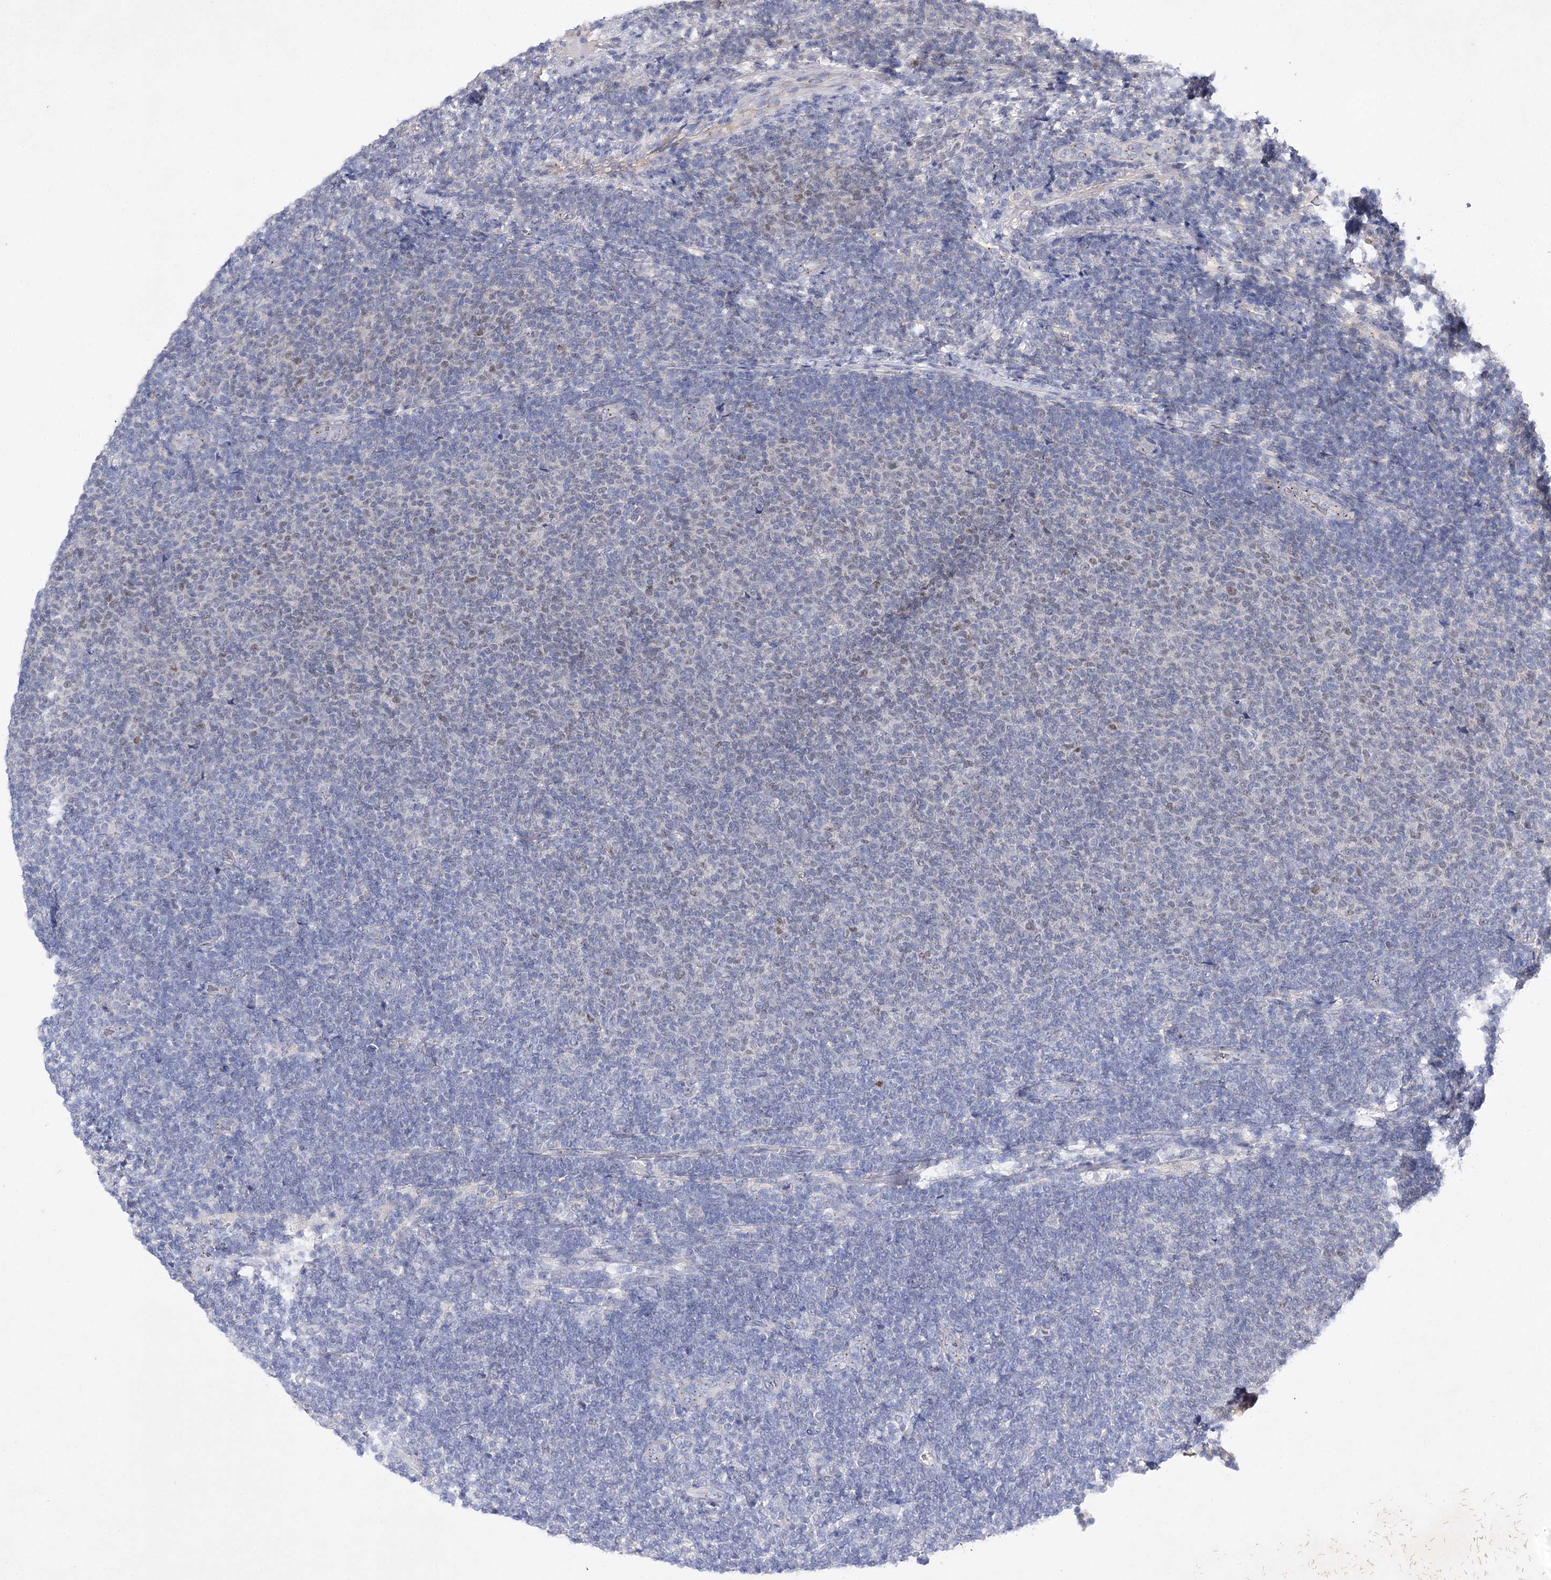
{"staining": {"intensity": "negative", "quantity": "none", "location": "none"}, "tissue": "lymphoma", "cell_type": "Tumor cells", "image_type": "cancer", "snomed": [{"axis": "morphology", "description": "Malignant lymphoma, non-Hodgkin's type, Low grade"}, {"axis": "topography", "description": "Lymph node"}], "caption": "This is an IHC micrograph of lymphoma. There is no expression in tumor cells.", "gene": "COX15", "patient": {"sex": "male", "age": 66}}